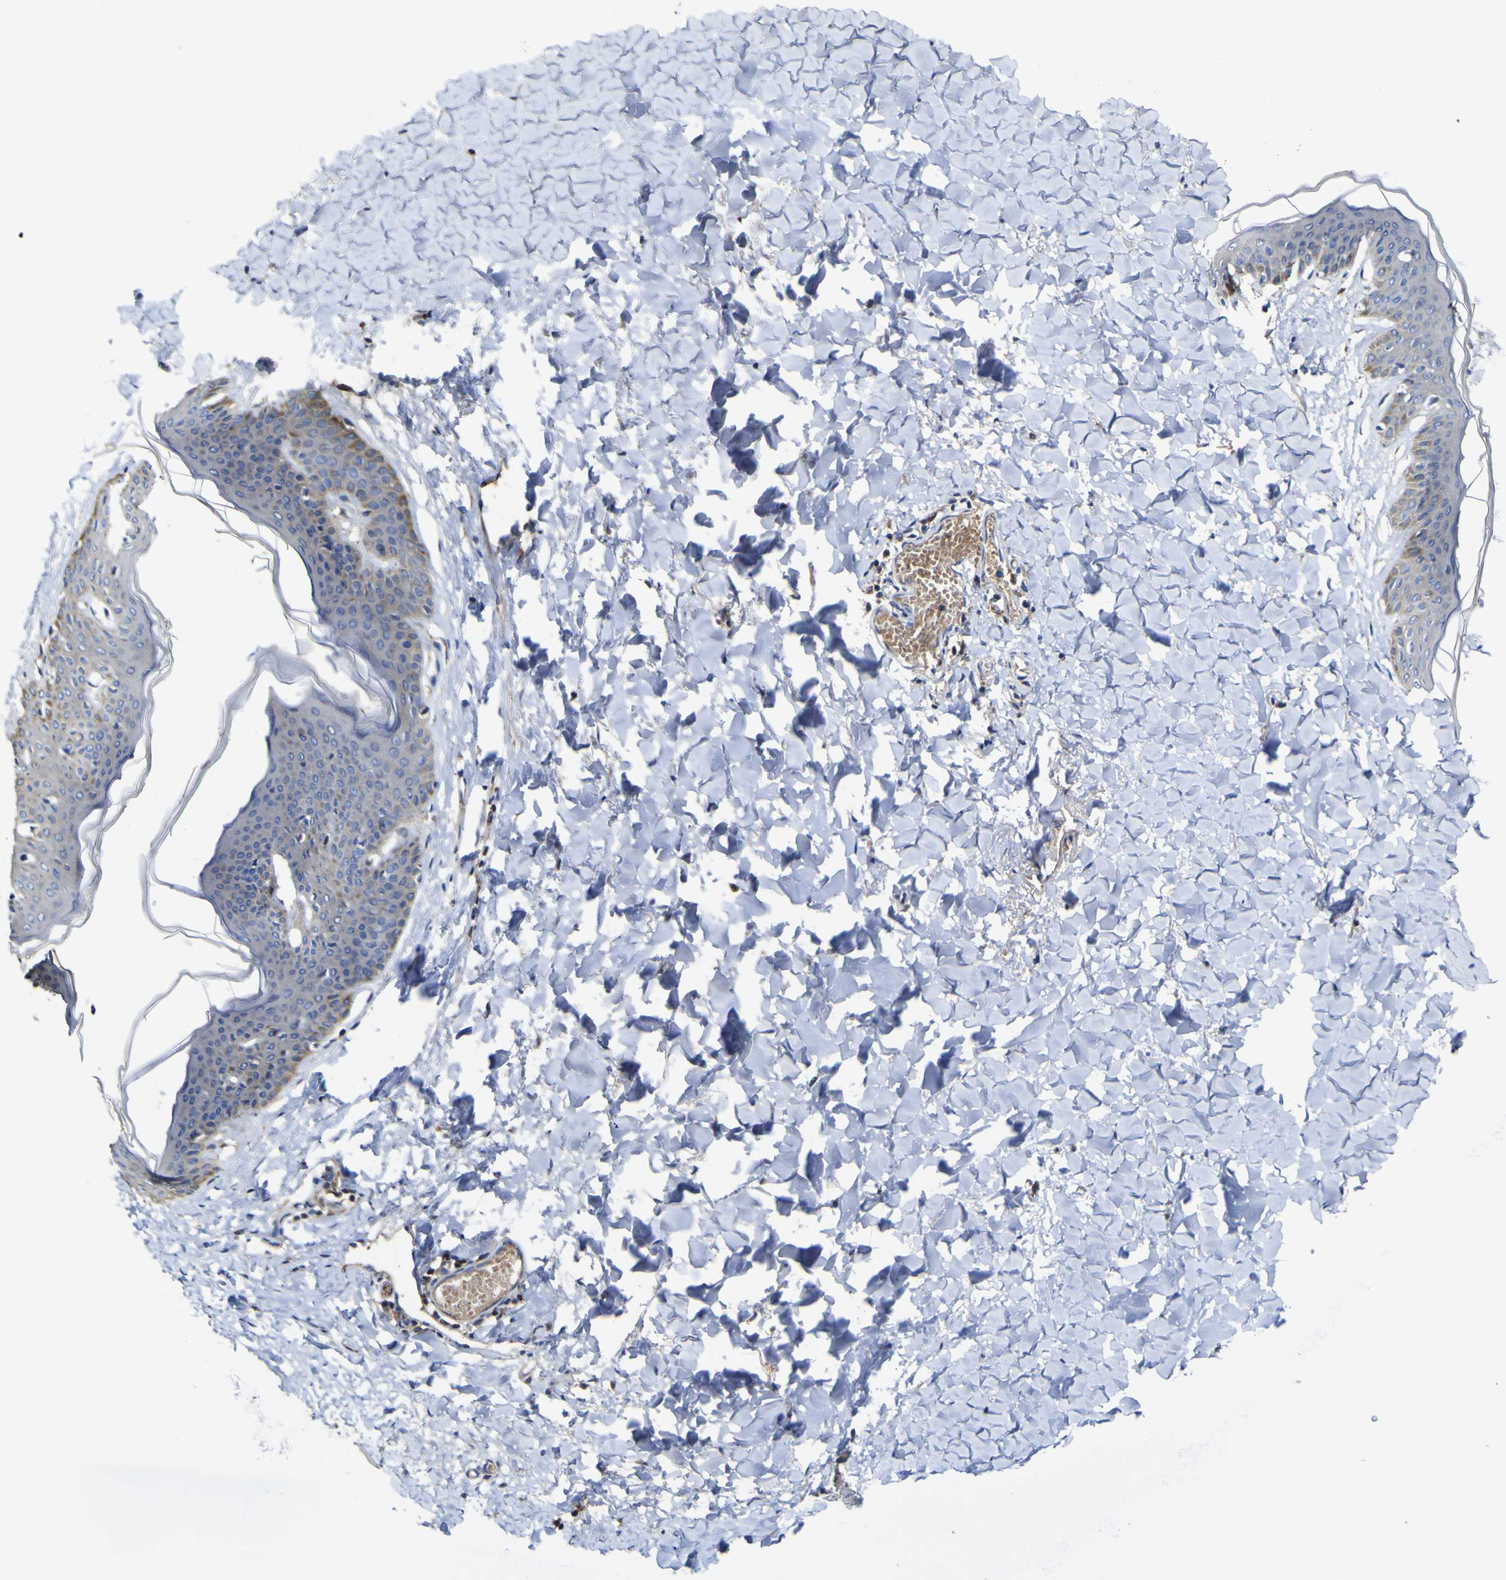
{"staining": {"intensity": "negative", "quantity": "none", "location": "none"}, "tissue": "skin", "cell_type": "Fibroblasts", "image_type": "normal", "snomed": [{"axis": "morphology", "description": "Normal tissue, NOS"}, {"axis": "topography", "description": "Skin"}], "caption": "Protein analysis of benign skin displays no significant positivity in fibroblasts.", "gene": "CCDC90B", "patient": {"sex": "female", "age": 17}}